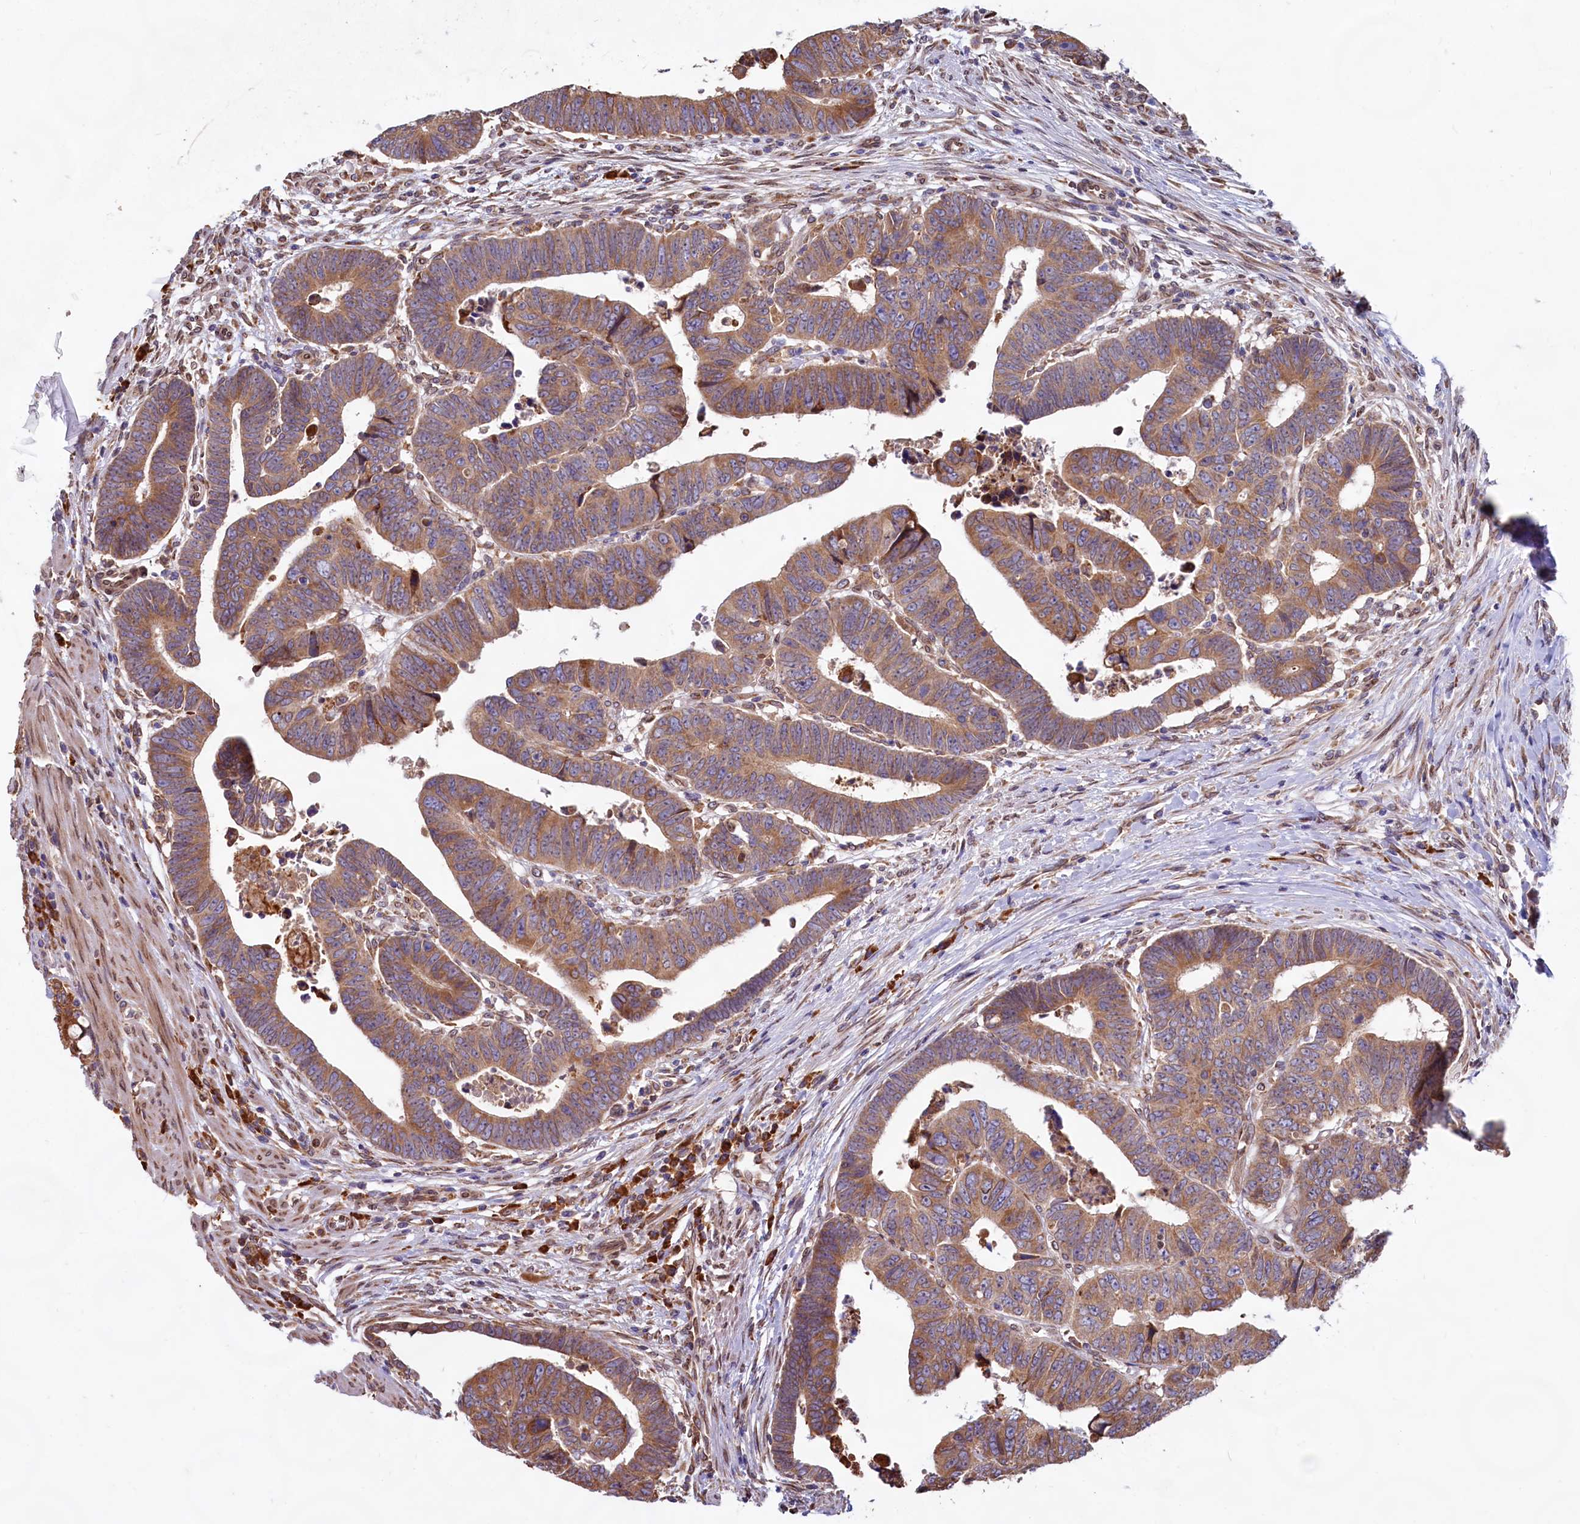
{"staining": {"intensity": "moderate", "quantity": ">75%", "location": "cytoplasmic/membranous"}, "tissue": "colorectal cancer", "cell_type": "Tumor cells", "image_type": "cancer", "snomed": [{"axis": "morphology", "description": "Normal tissue, NOS"}, {"axis": "morphology", "description": "Adenocarcinoma, NOS"}, {"axis": "topography", "description": "Rectum"}], "caption": "Colorectal cancer (adenocarcinoma) was stained to show a protein in brown. There is medium levels of moderate cytoplasmic/membranous positivity in about >75% of tumor cells.", "gene": "TBC1D19", "patient": {"sex": "female", "age": 65}}